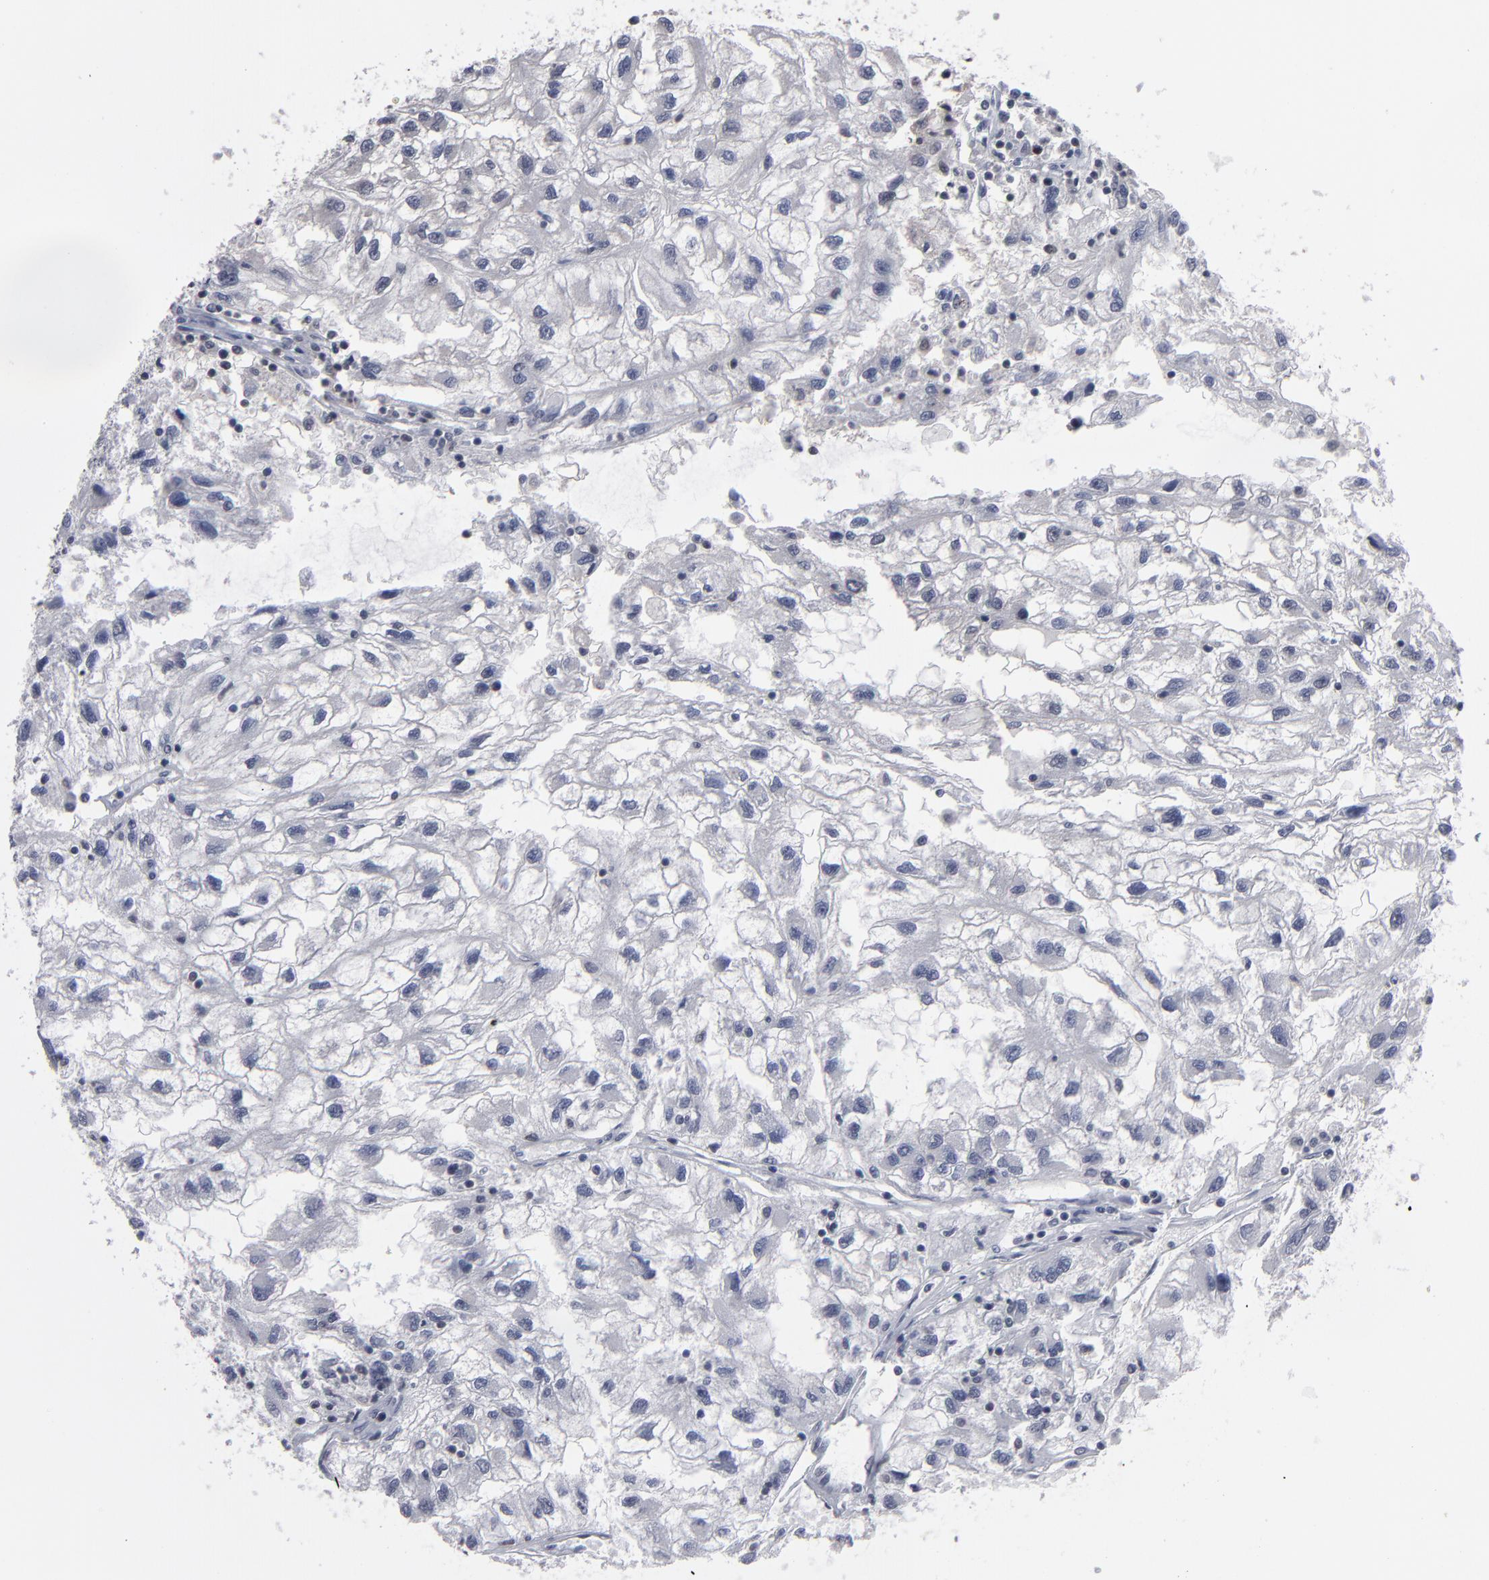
{"staining": {"intensity": "negative", "quantity": "none", "location": "none"}, "tissue": "renal cancer", "cell_type": "Tumor cells", "image_type": "cancer", "snomed": [{"axis": "morphology", "description": "Normal tissue, NOS"}, {"axis": "morphology", "description": "Adenocarcinoma, NOS"}, {"axis": "topography", "description": "Kidney"}], "caption": "Human adenocarcinoma (renal) stained for a protein using IHC displays no positivity in tumor cells.", "gene": "SSRP1", "patient": {"sex": "male", "age": 71}}